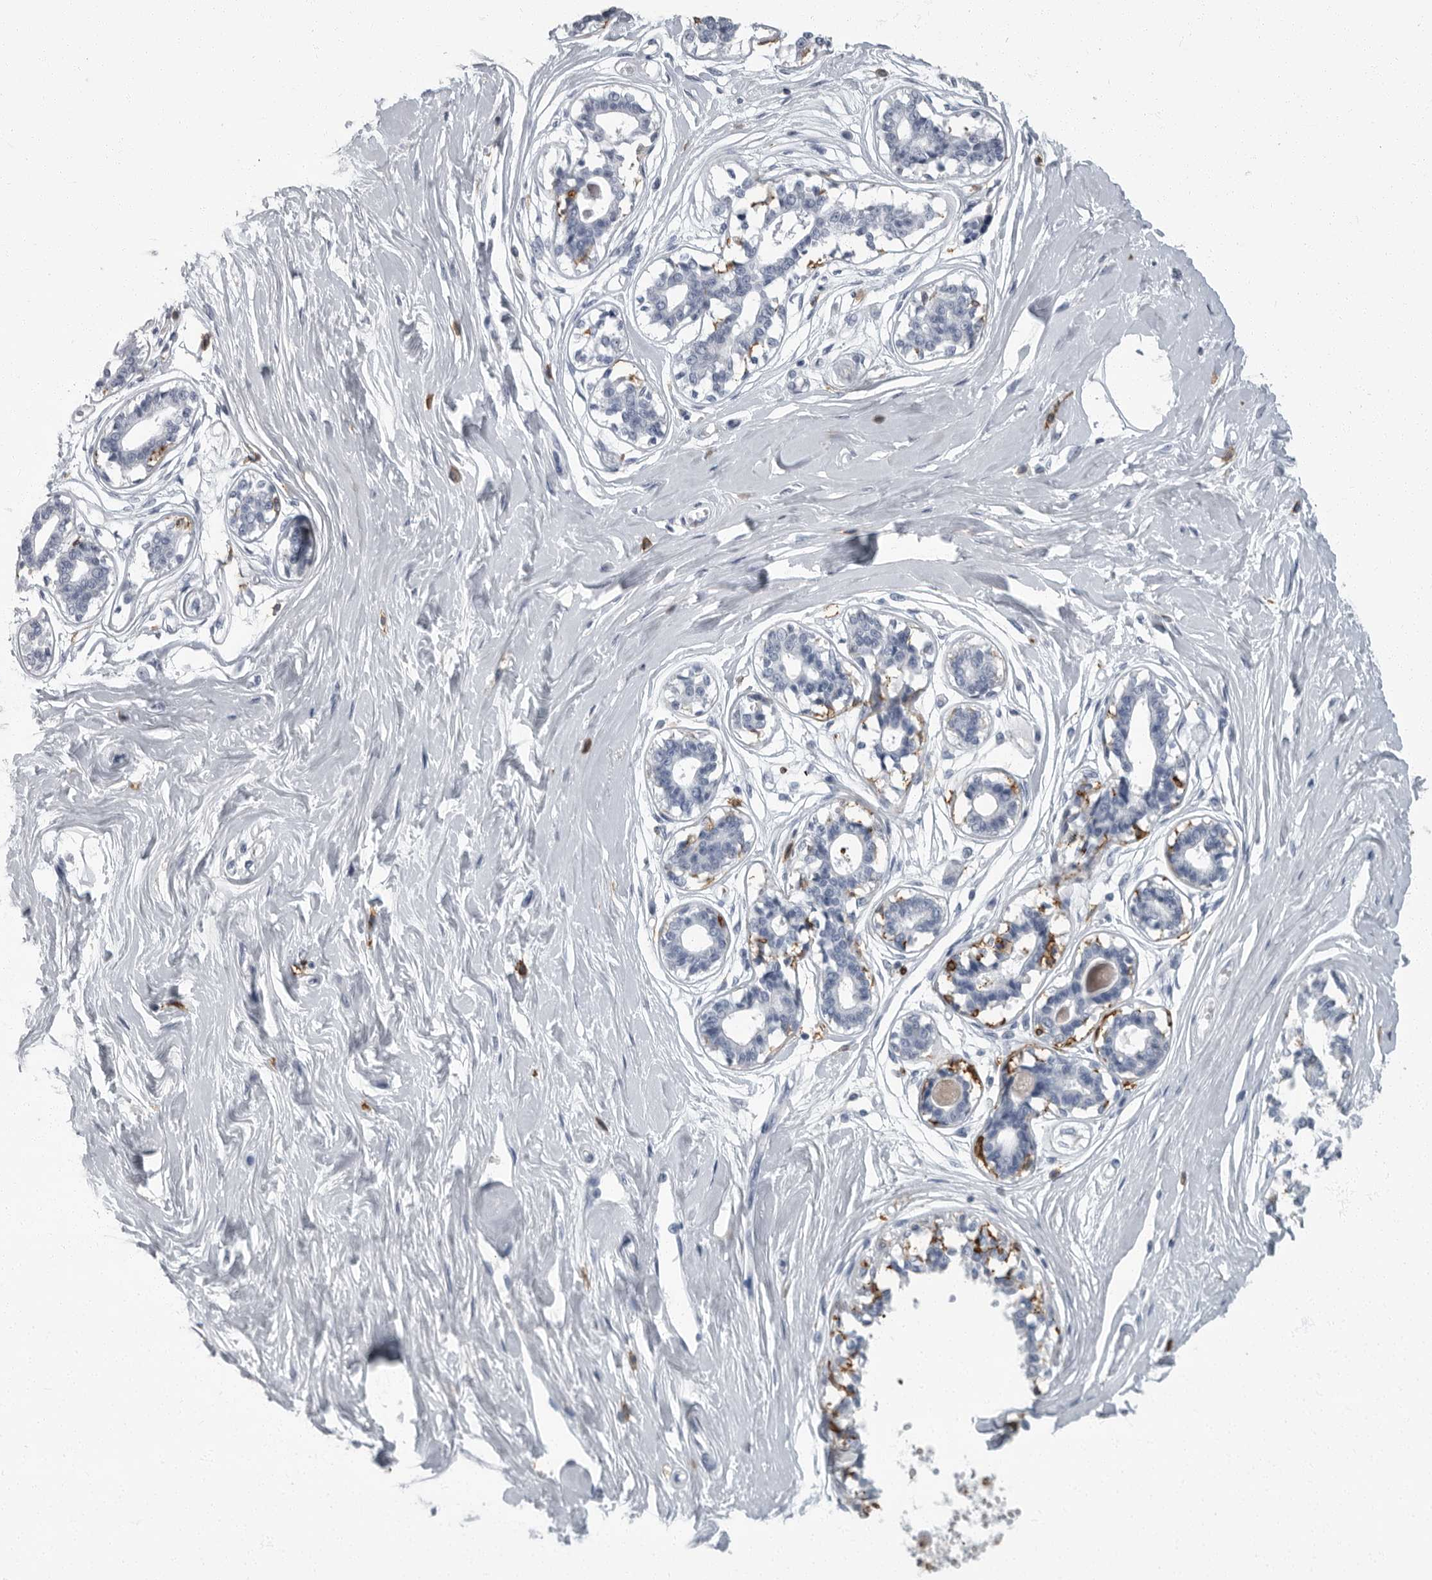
{"staining": {"intensity": "negative", "quantity": "none", "location": "none"}, "tissue": "breast", "cell_type": "Adipocytes", "image_type": "normal", "snomed": [{"axis": "morphology", "description": "Normal tissue, NOS"}, {"axis": "topography", "description": "Breast"}], "caption": "Immunohistochemistry of benign breast displays no positivity in adipocytes. The staining is performed using DAB (3,3'-diaminobenzidine) brown chromogen with nuclei counter-stained in using hematoxylin.", "gene": "FCER1G", "patient": {"sex": "female", "age": 45}}